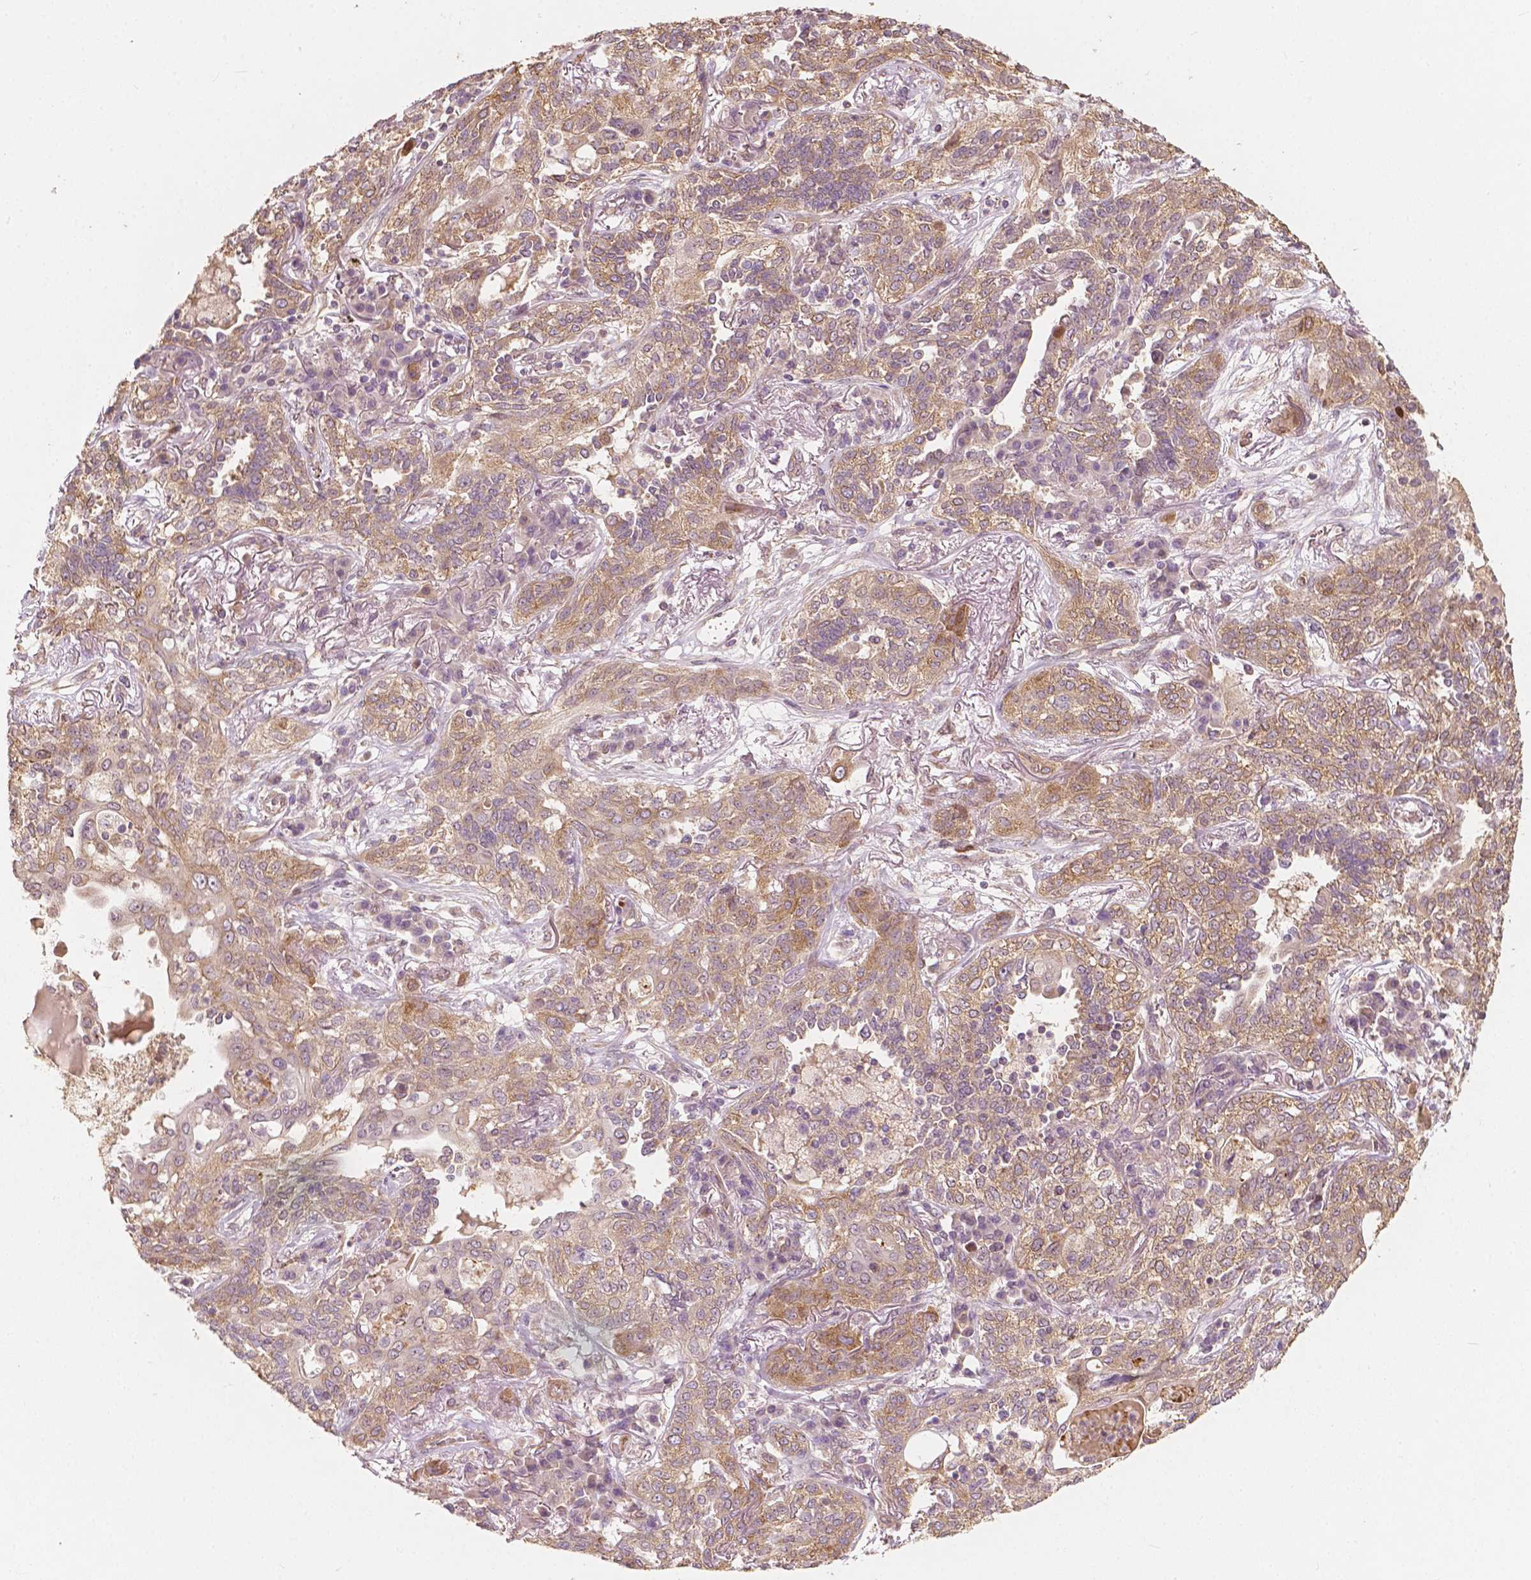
{"staining": {"intensity": "moderate", "quantity": ">75%", "location": "cytoplasmic/membranous"}, "tissue": "lung cancer", "cell_type": "Tumor cells", "image_type": "cancer", "snomed": [{"axis": "morphology", "description": "Squamous cell carcinoma, NOS"}, {"axis": "topography", "description": "Lung"}], "caption": "This is a photomicrograph of immunohistochemistry staining of lung squamous cell carcinoma, which shows moderate staining in the cytoplasmic/membranous of tumor cells.", "gene": "G3BP1", "patient": {"sex": "female", "age": 70}}